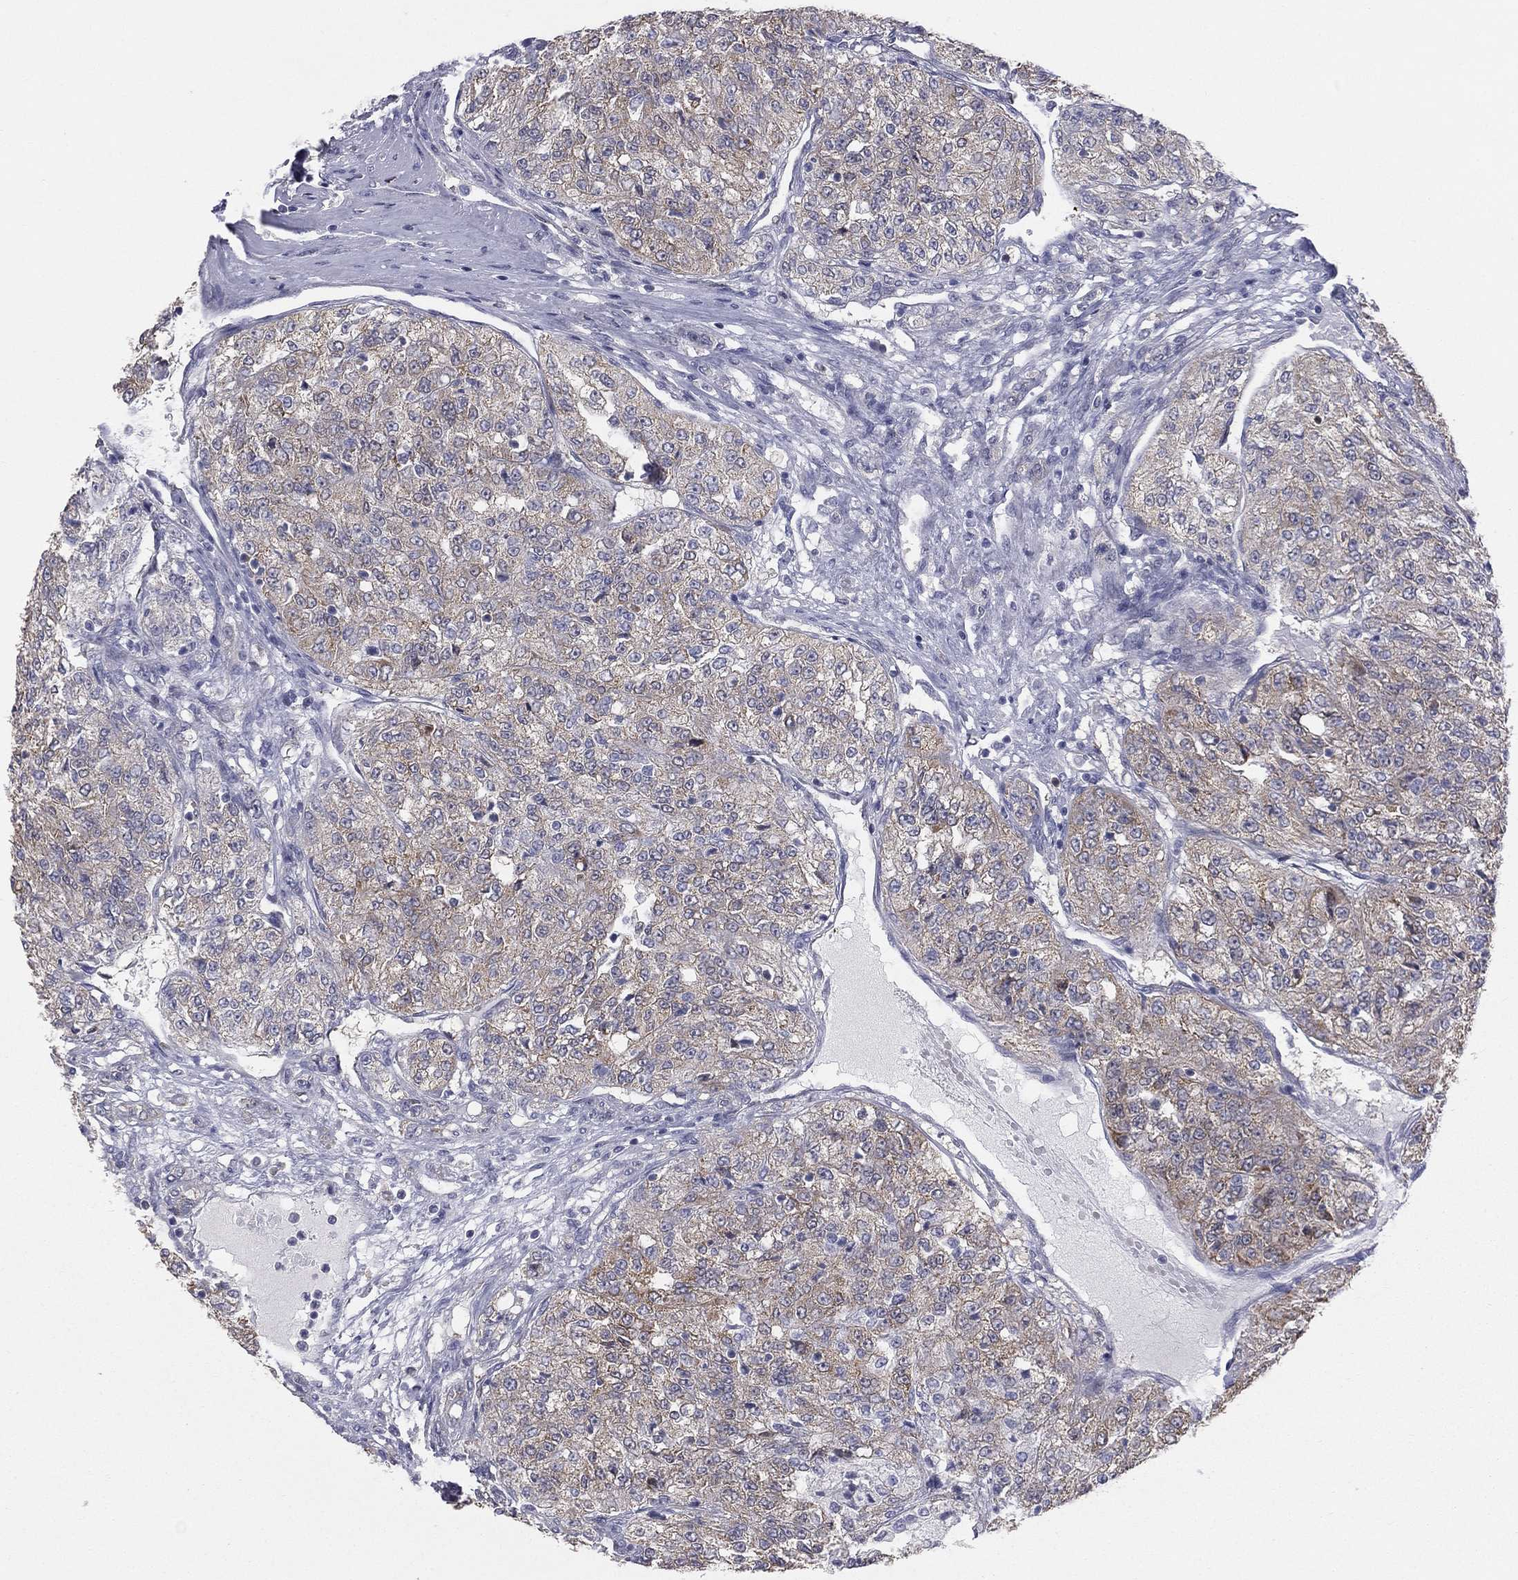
{"staining": {"intensity": "weak", "quantity": "<25%", "location": "cytoplasmic/membranous"}, "tissue": "renal cancer", "cell_type": "Tumor cells", "image_type": "cancer", "snomed": [{"axis": "morphology", "description": "Adenocarcinoma, NOS"}, {"axis": "topography", "description": "Kidney"}], "caption": "Immunohistochemical staining of renal cancer (adenocarcinoma) shows no significant staining in tumor cells.", "gene": "DMKN", "patient": {"sex": "female", "age": 63}}